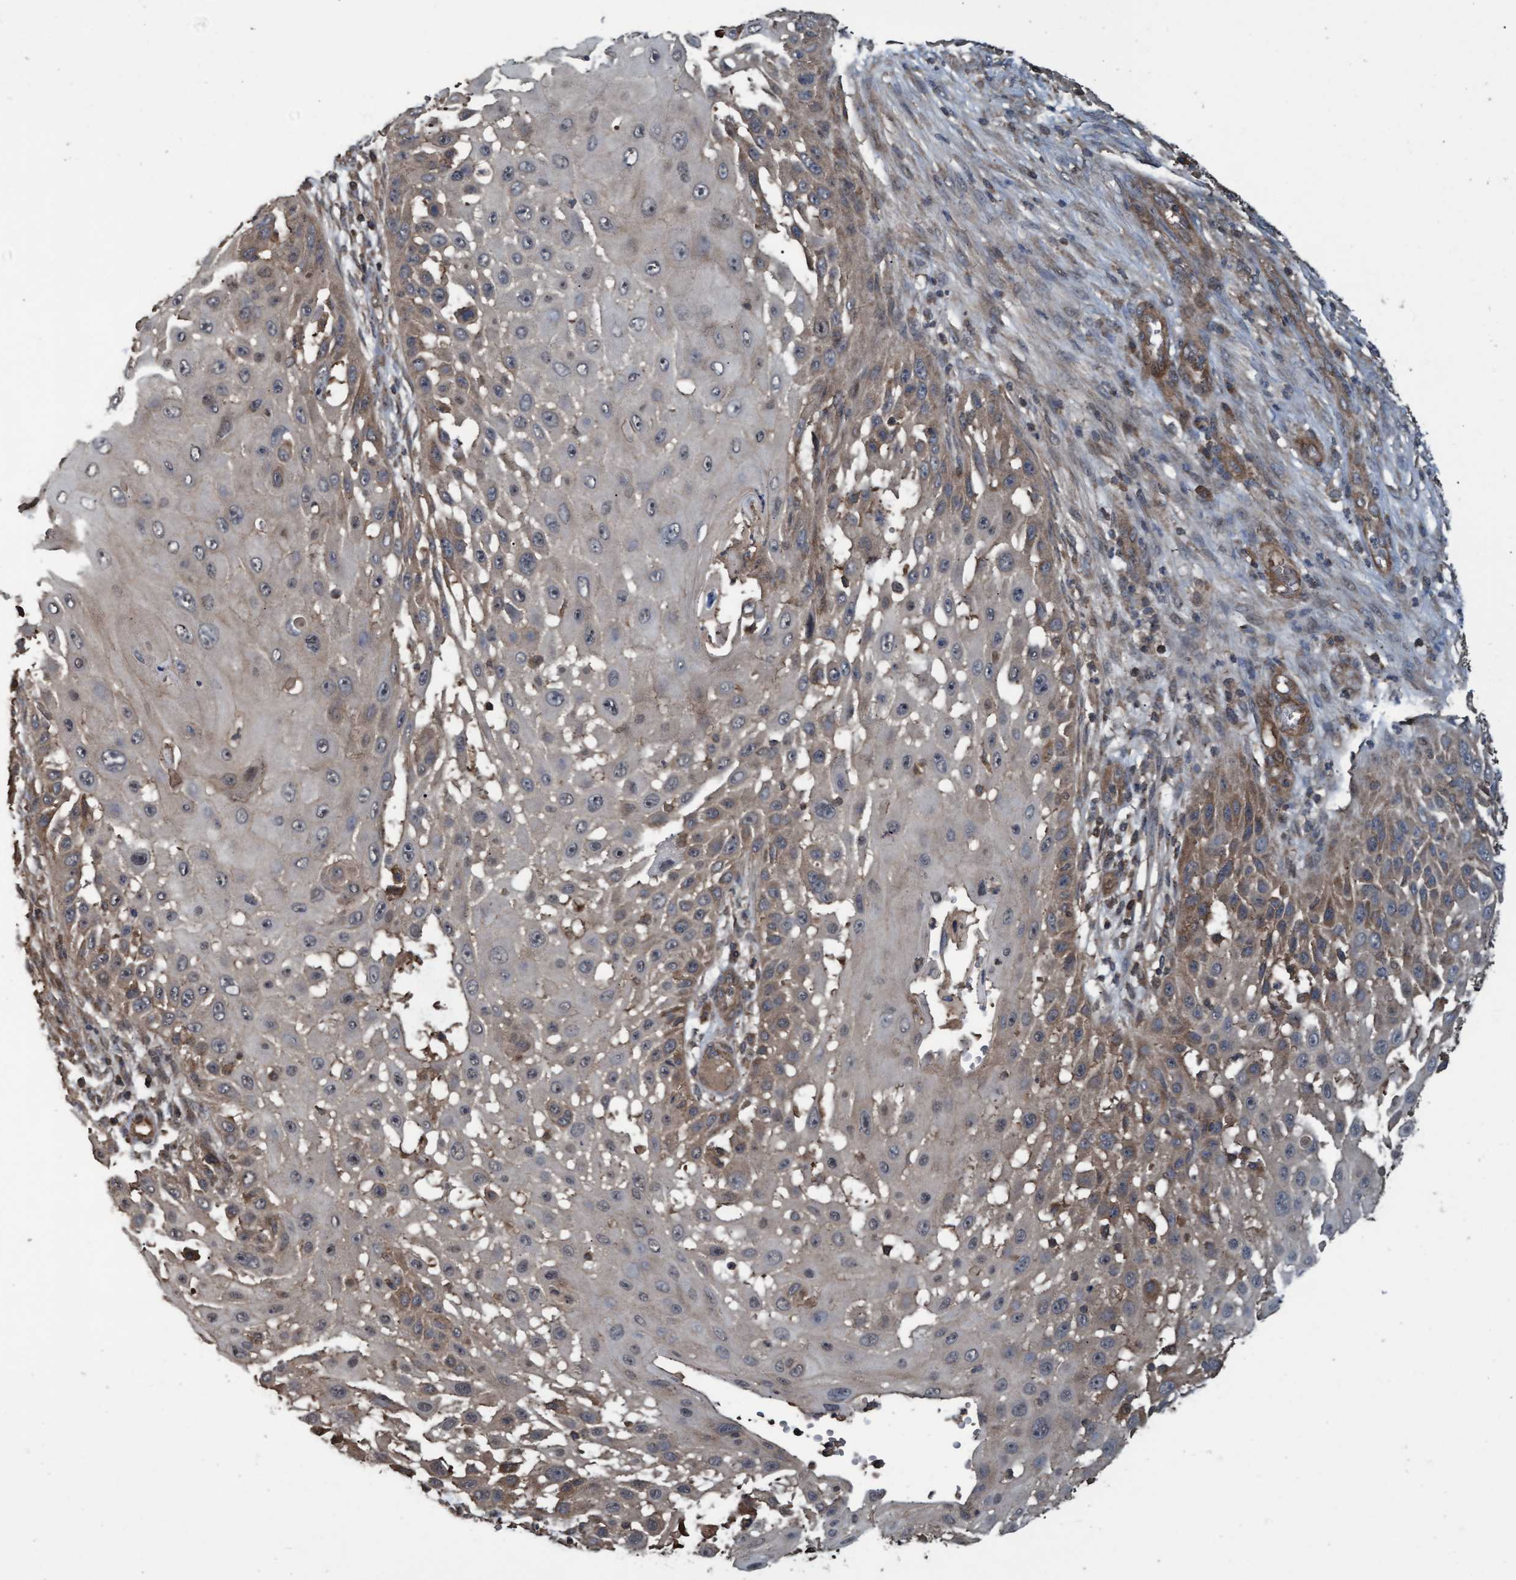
{"staining": {"intensity": "moderate", "quantity": "25%-75%", "location": "cytoplasmic/membranous"}, "tissue": "skin cancer", "cell_type": "Tumor cells", "image_type": "cancer", "snomed": [{"axis": "morphology", "description": "Squamous cell carcinoma, NOS"}, {"axis": "topography", "description": "Skin"}], "caption": "A brown stain shows moderate cytoplasmic/membranous positivity of a protein in skin cancer tumor cells. (brown staining indicates protein expression, while blue staining denotes nuclei).", "gene": "GGT6", "patient": {"sex": "female", "age": 44}}